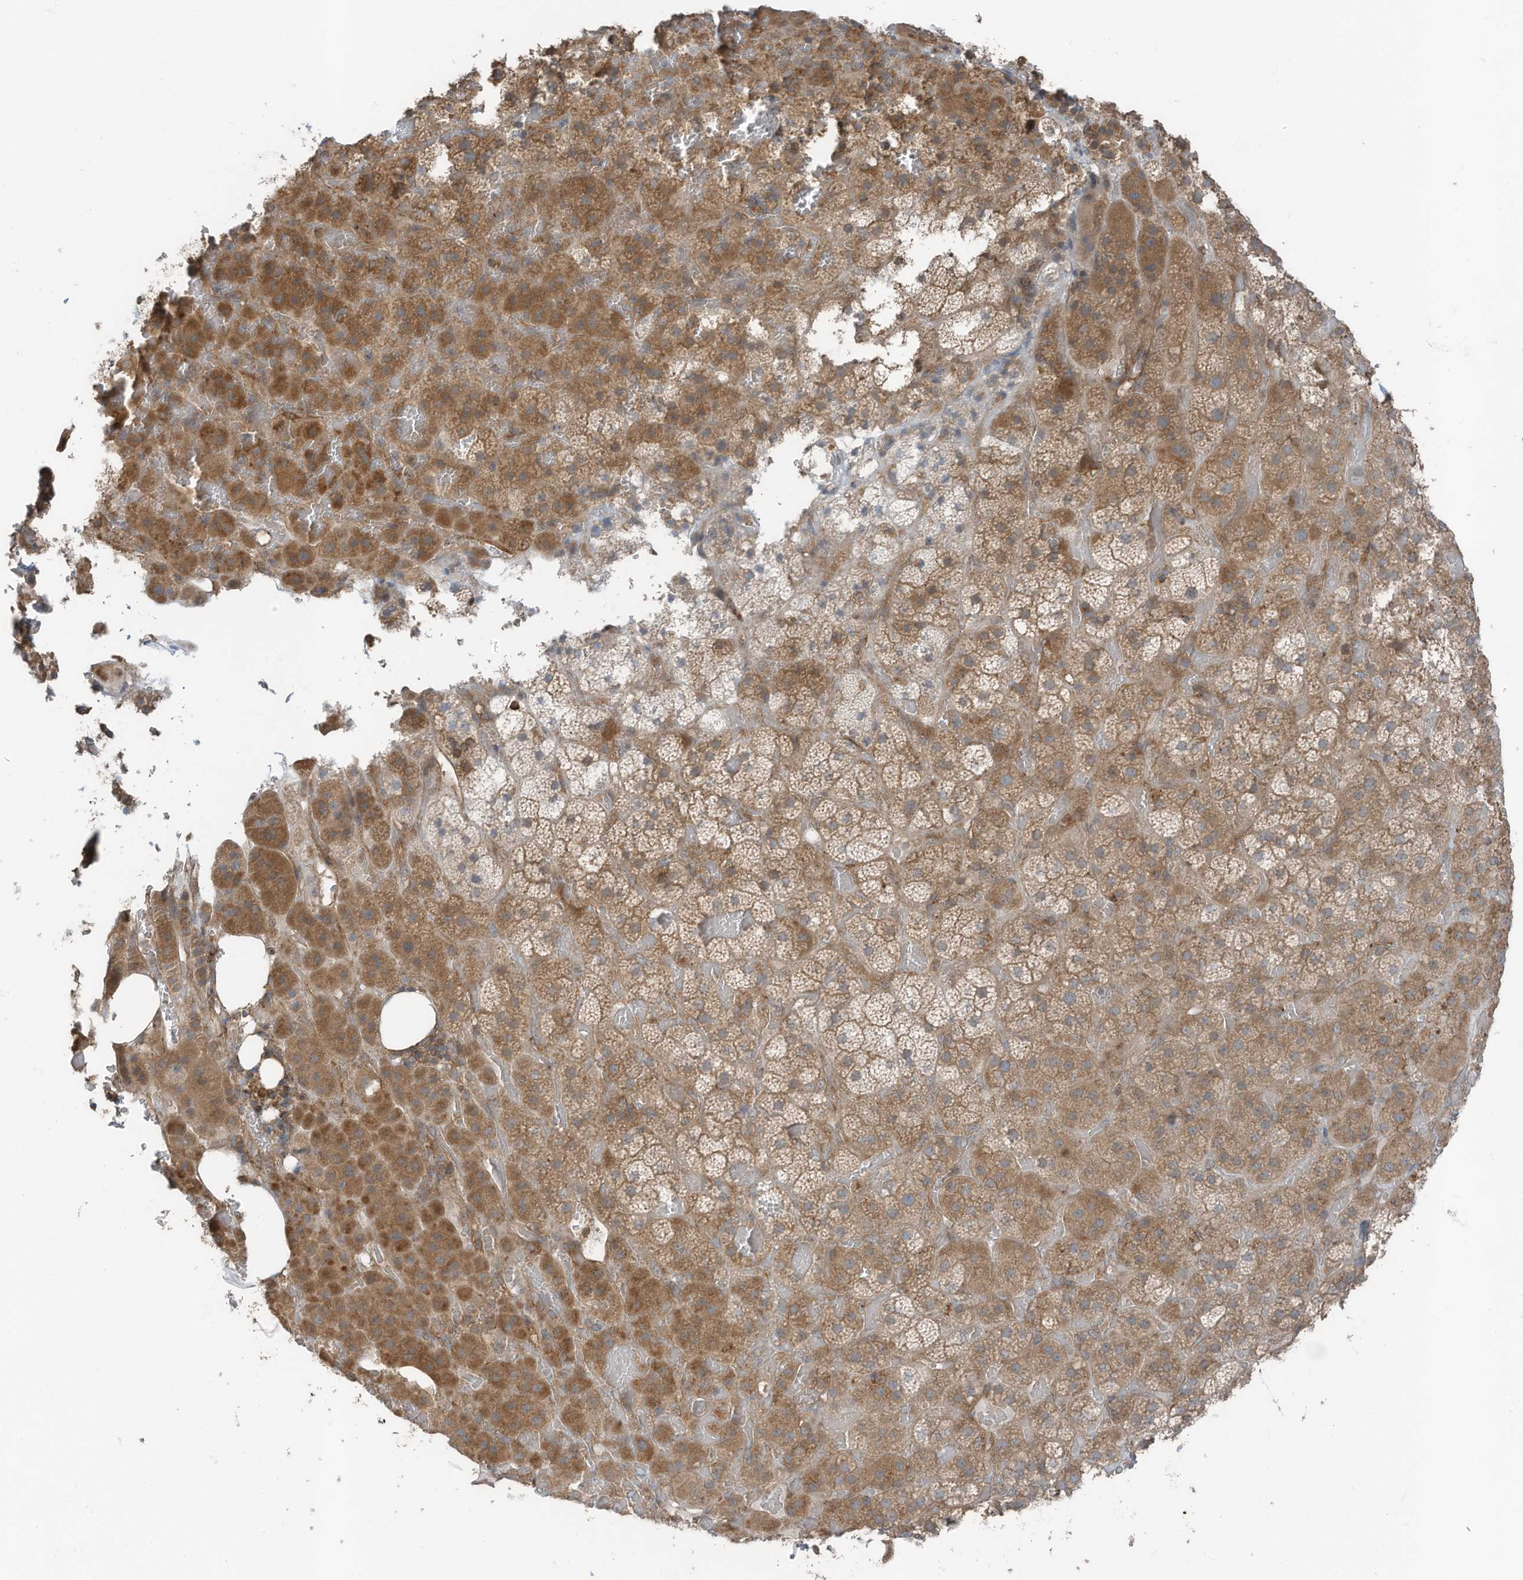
{"staining": {"intensity": "moderate", "quantity": ">75%", "location": "cytoplasmic/membranous"}, "tissue": "adrenal gland", "cell_type": "Glandular cells", "image_type": "normal", "snomed": [{"axis": "morphology", "description": "Normal tissue, NOS"}, {"axis": "topography", "description": "Adrenal gland"}], "caption": "Adrenal gland stained with IHC demonstrates moderate cytoplasmic/membranous expression in about >75% of glandular cells. (Brightfield microscopy of DAB IHC at high magnification).", "gene": "TXNDC9", "patient": {"sex": "female", "age": 59}}